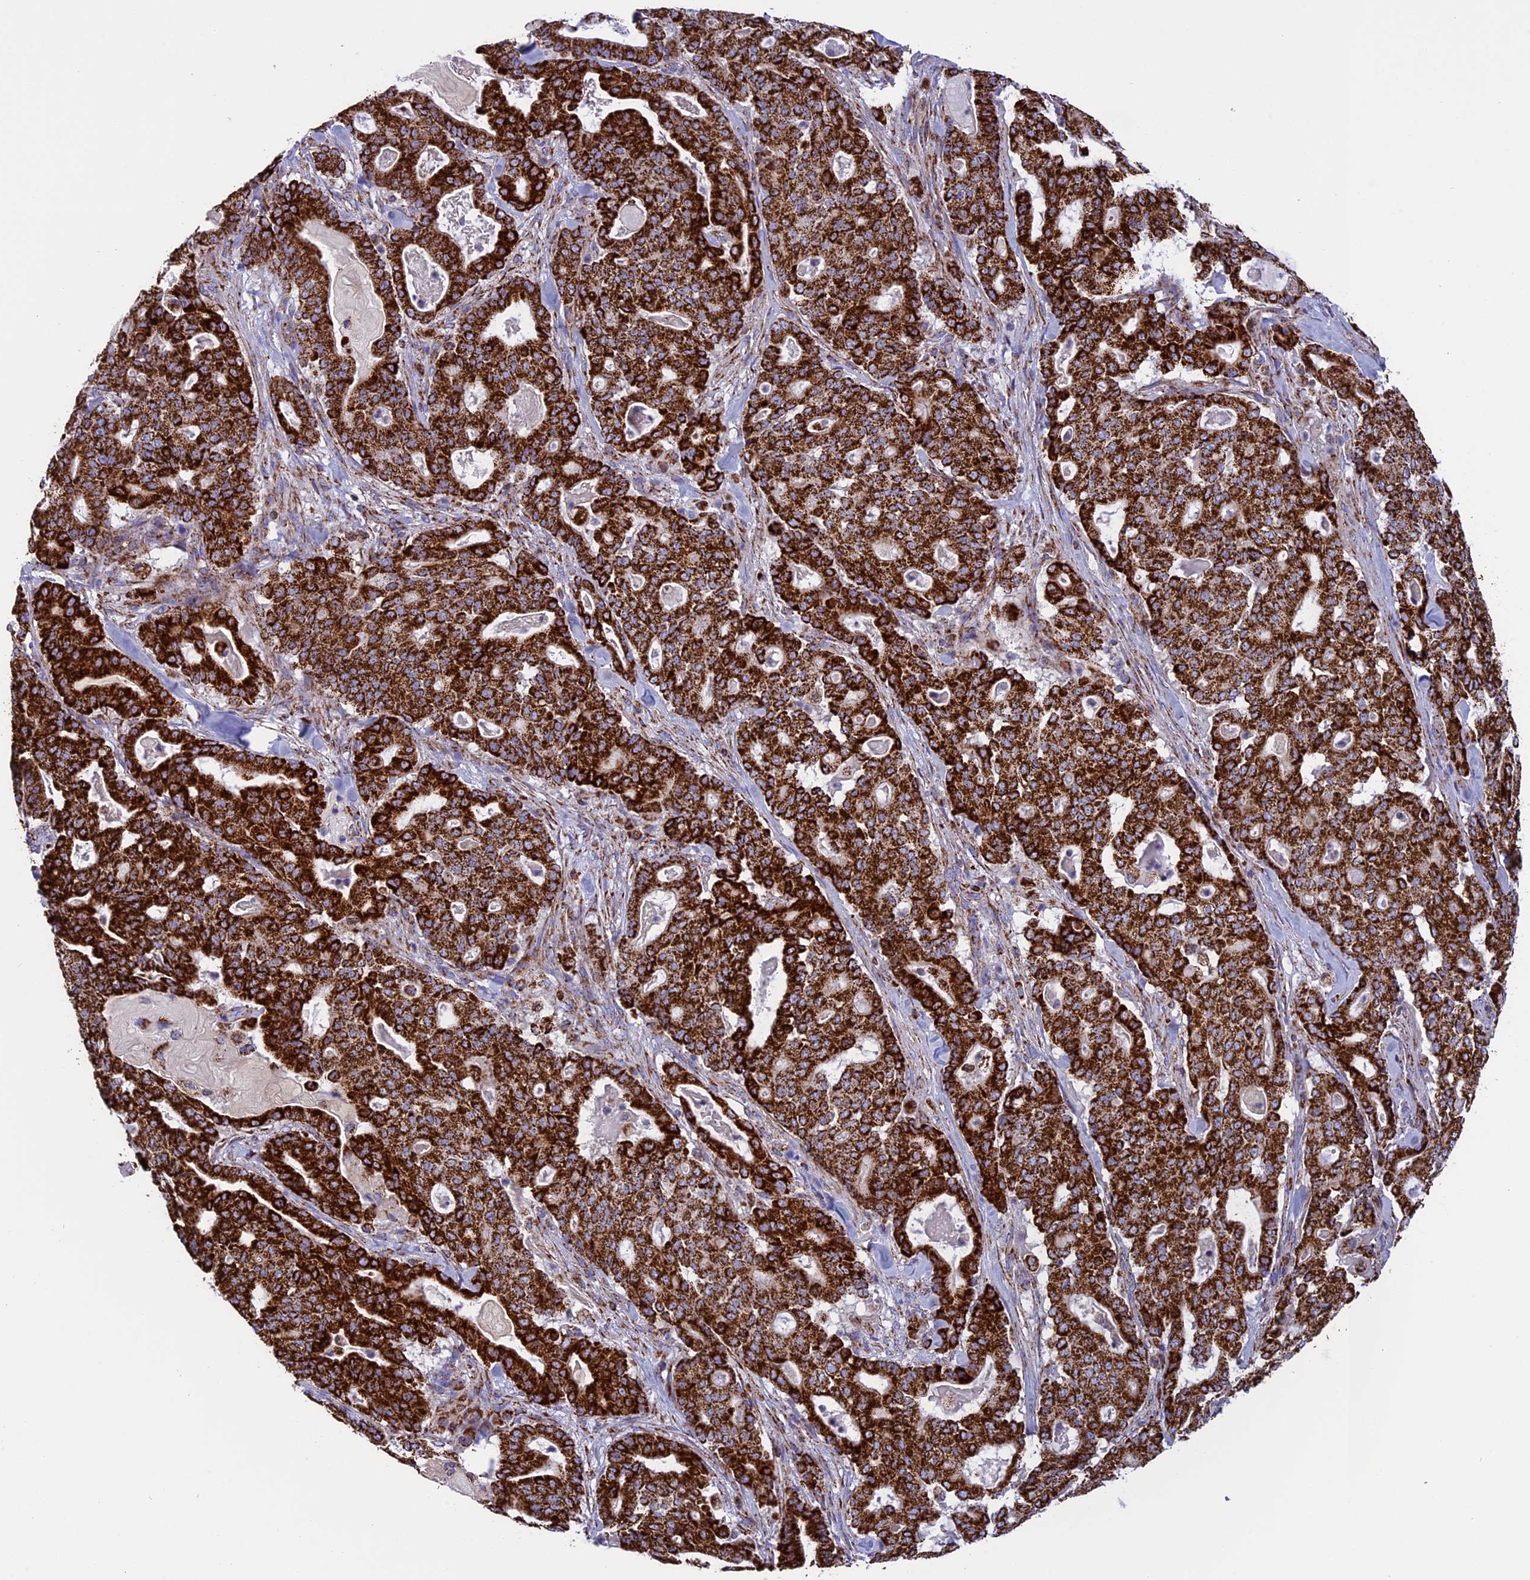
{"staining": {"intensity": "strong", "quantity": ">75%", "location": "cytoplasmic/membranous"}, "tissue": "pancreatic cancer", "cell_type": "Tumor cells", "image_type": "cancer", "snomed": [{"axis": "morphology", "description": "Adenocarcinoma, NOS"}, {"axis": "topography", "description": "Pancreas"}], "caption": "Pancreatic cancer tissue exhibits strong cytoplasmic/membranous staining in approximately >75% of tumor cells (brown staining indicates protein expression, while blue staining denotes nuclei).", "gene": "ISOC2", "patient": {"sex": "male", "age": 63}}